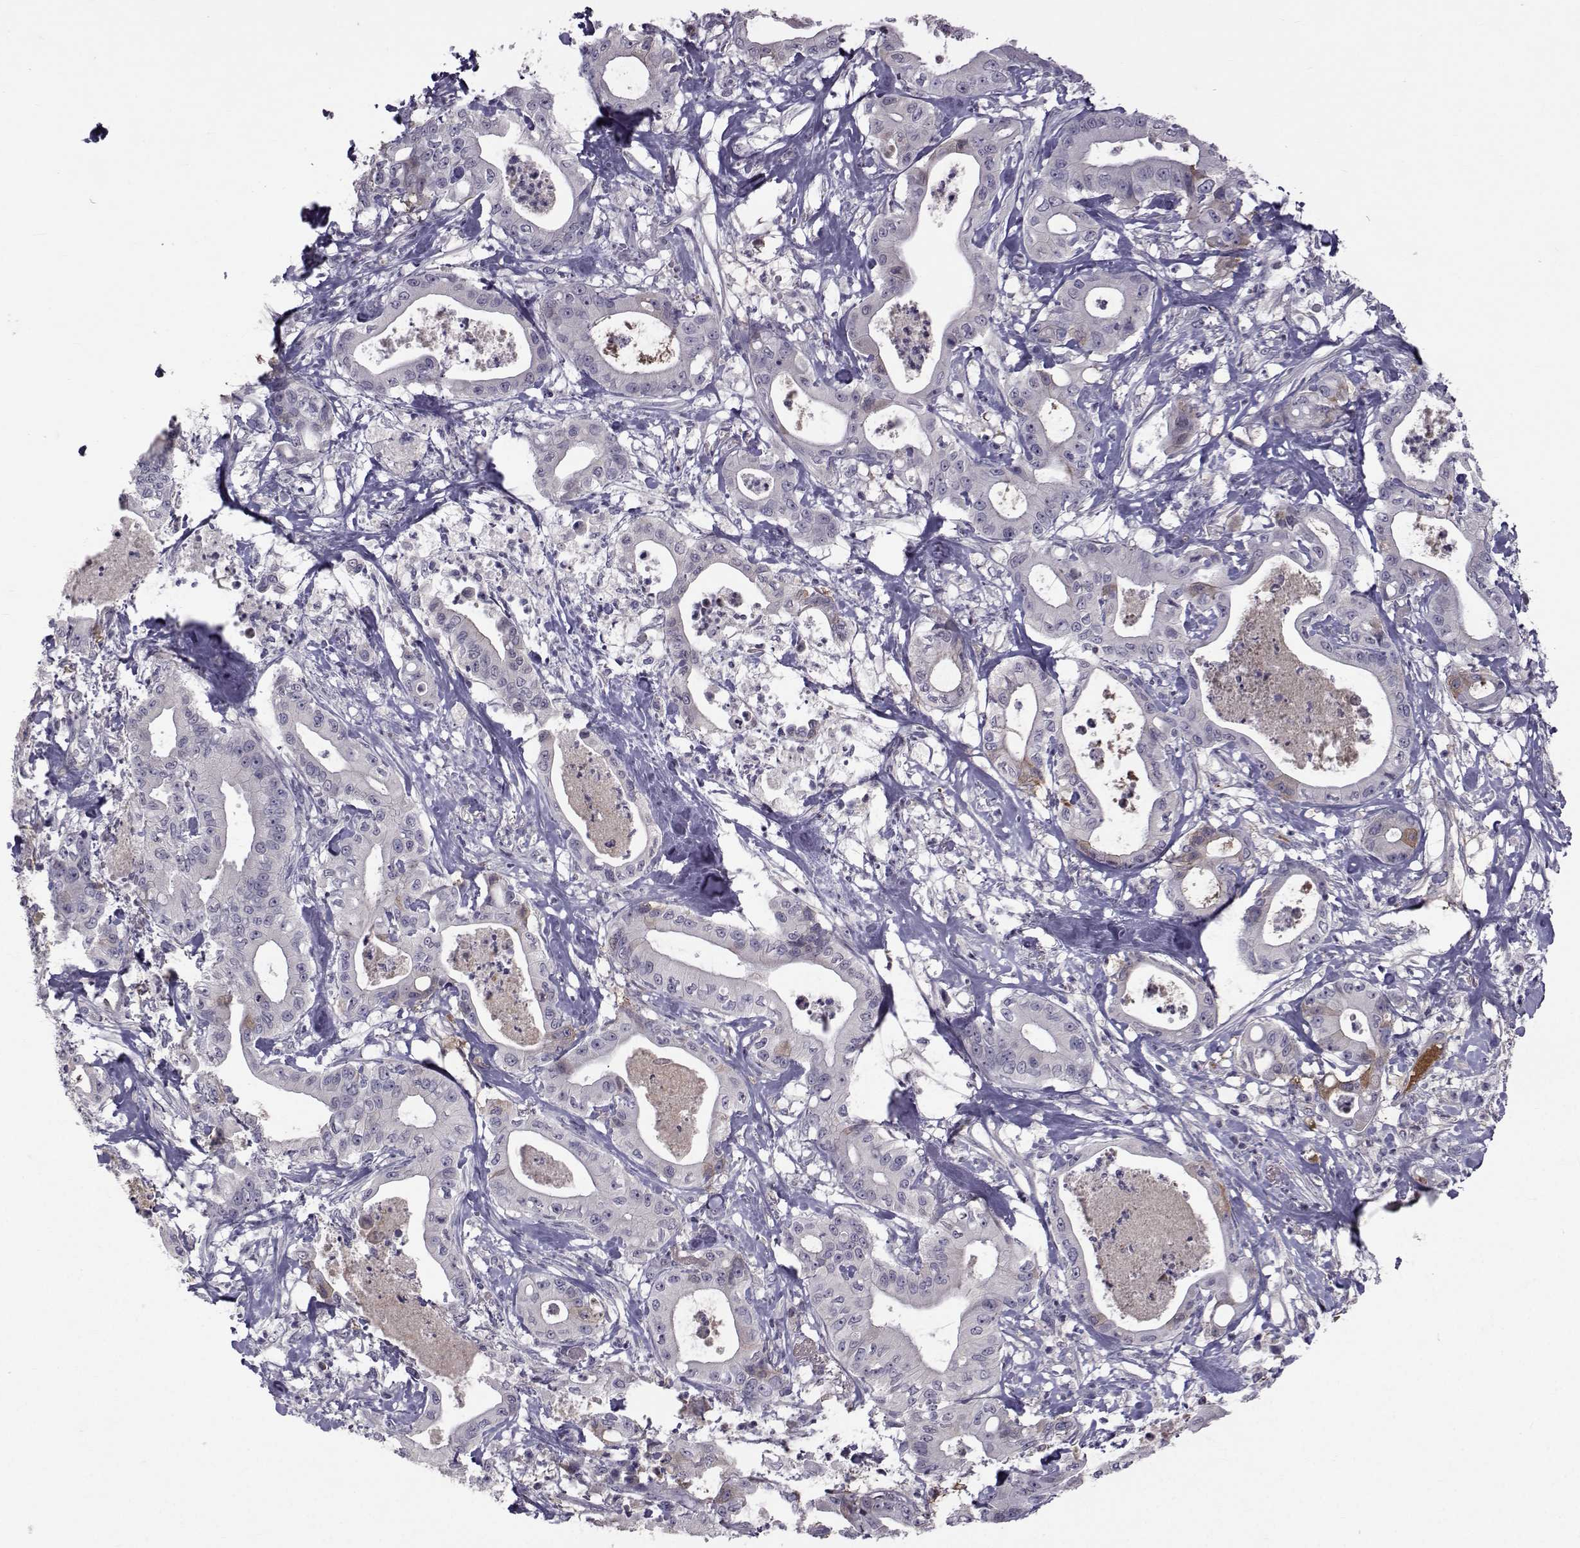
{"staining": {"intensity": "negative", "quantity": "none", "location": "none"}, "tissue": "pancreatic cancer", "cell_type": "Tumor cells", "image_type": "cancer", "snomed": [{"axis": "morphology", "description": "Adenocarcinoma, NOS"}, {"axis": "topography", "description": "Pancreas"}], "caption": "Immunohistochemistry (IHC) of pancreatic cancer displays no staining in tumor cells. (Stains: DAB (3,3'-diaminobenzidine) IHC with hematoxylin counter stain, Microscopy: brightfield microscopy at high magnification).", "gene": "TNFRSF11B", "patient": {"sex": "male", "age": 71}}